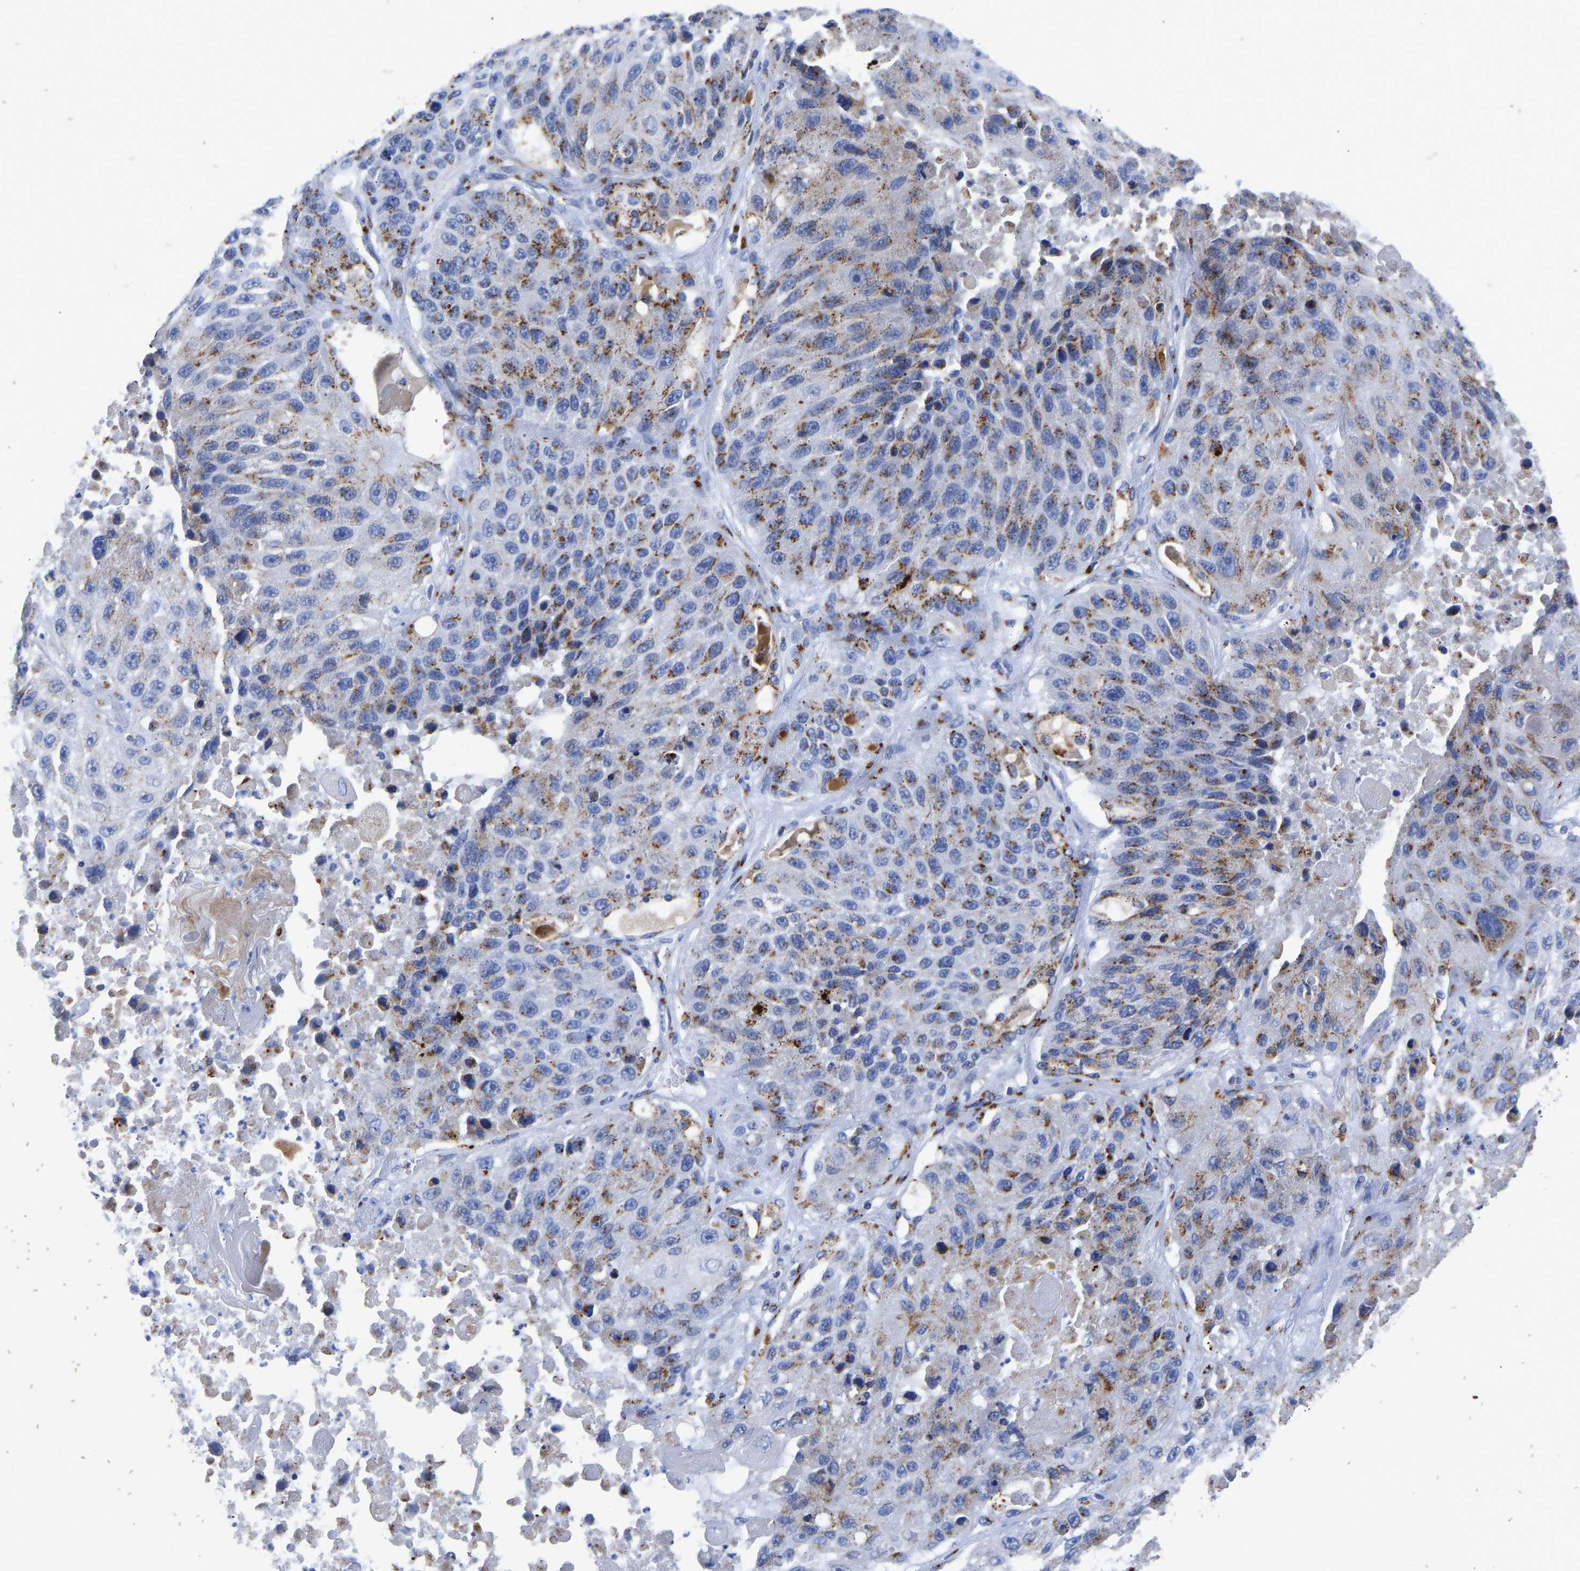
{"staining": {"intensity": "moderate", "quantity": ">75%", "location": "cytoplasmic/membranous"}, "tissue": "lung cancer", "cell_type": "Tumor cells", "image_type": "cancer", "snomed": [{"axis": "morphology", "description": "Squamous cell carcinoma, NOS"}, {"axis": "topography", "description": "Lung"}], "caption": "Lung cancer was stained to show a protein in brown. There is medium levels of moderate cytoplasmic/membranous expression in about >75% of tumor cells. (DAB IHC, brown staining for protein, blue staining for nuclei).", "gene": "TMEM87A", "patient": {"sex": "male", "age": 61}}